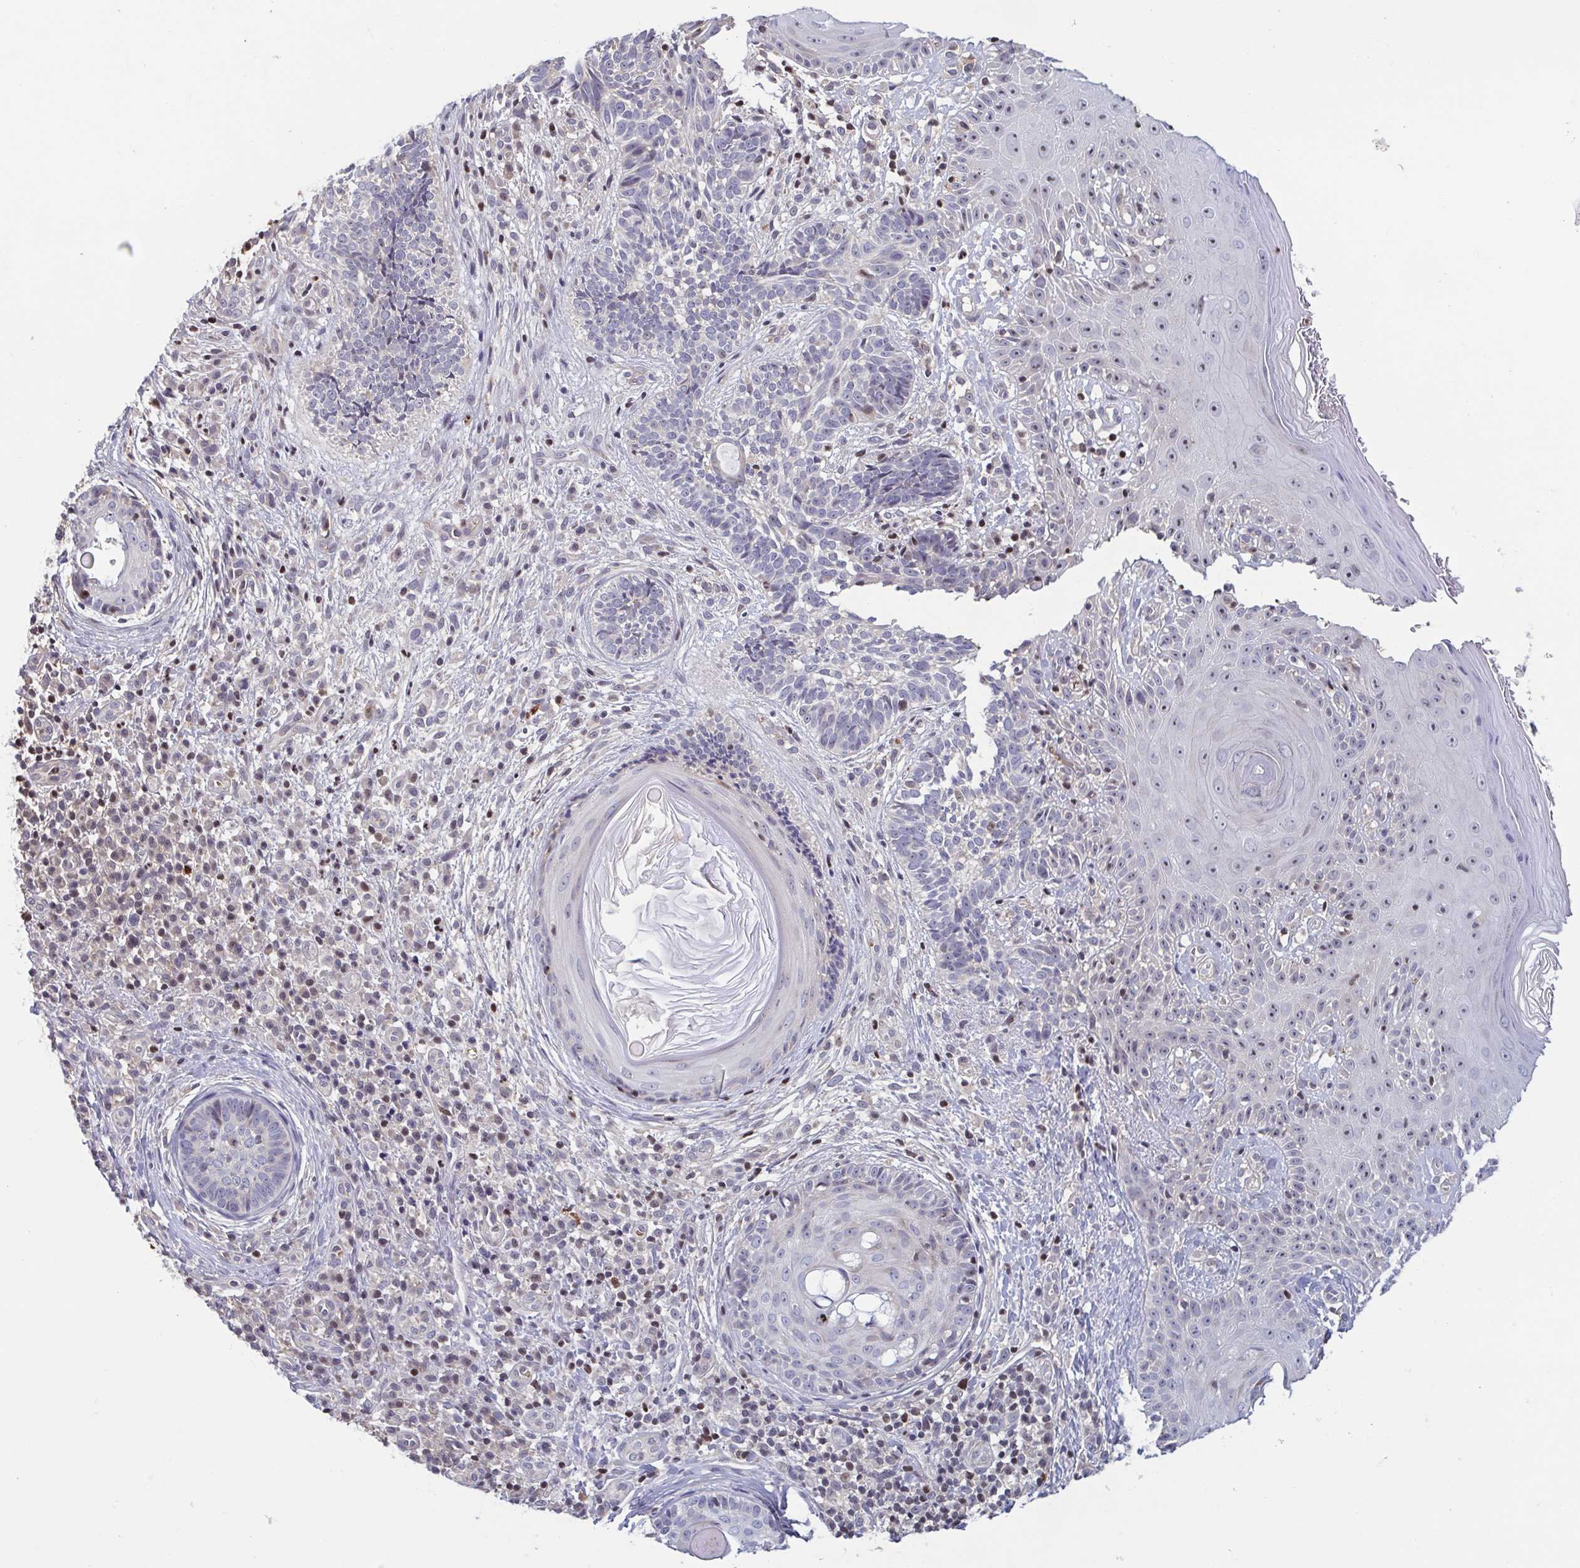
{"staining": {"intensity": "negative", "quantity": "none", "location": "none"}, "tissue": "skin cancer", "cell_type": "Tumor cells", "image_type": "cancer", "snomed": [{"axis": "morphology", "description": "Basal cell carcinoma"}, {"axis": "topography", "description": "Skin"}], "caption": "This is a image of IHC staining of skin cancer, which shows no positivity in tumor cells.", "gene": "LRRC38", "patient": {"sex": "male", "age": 65}}